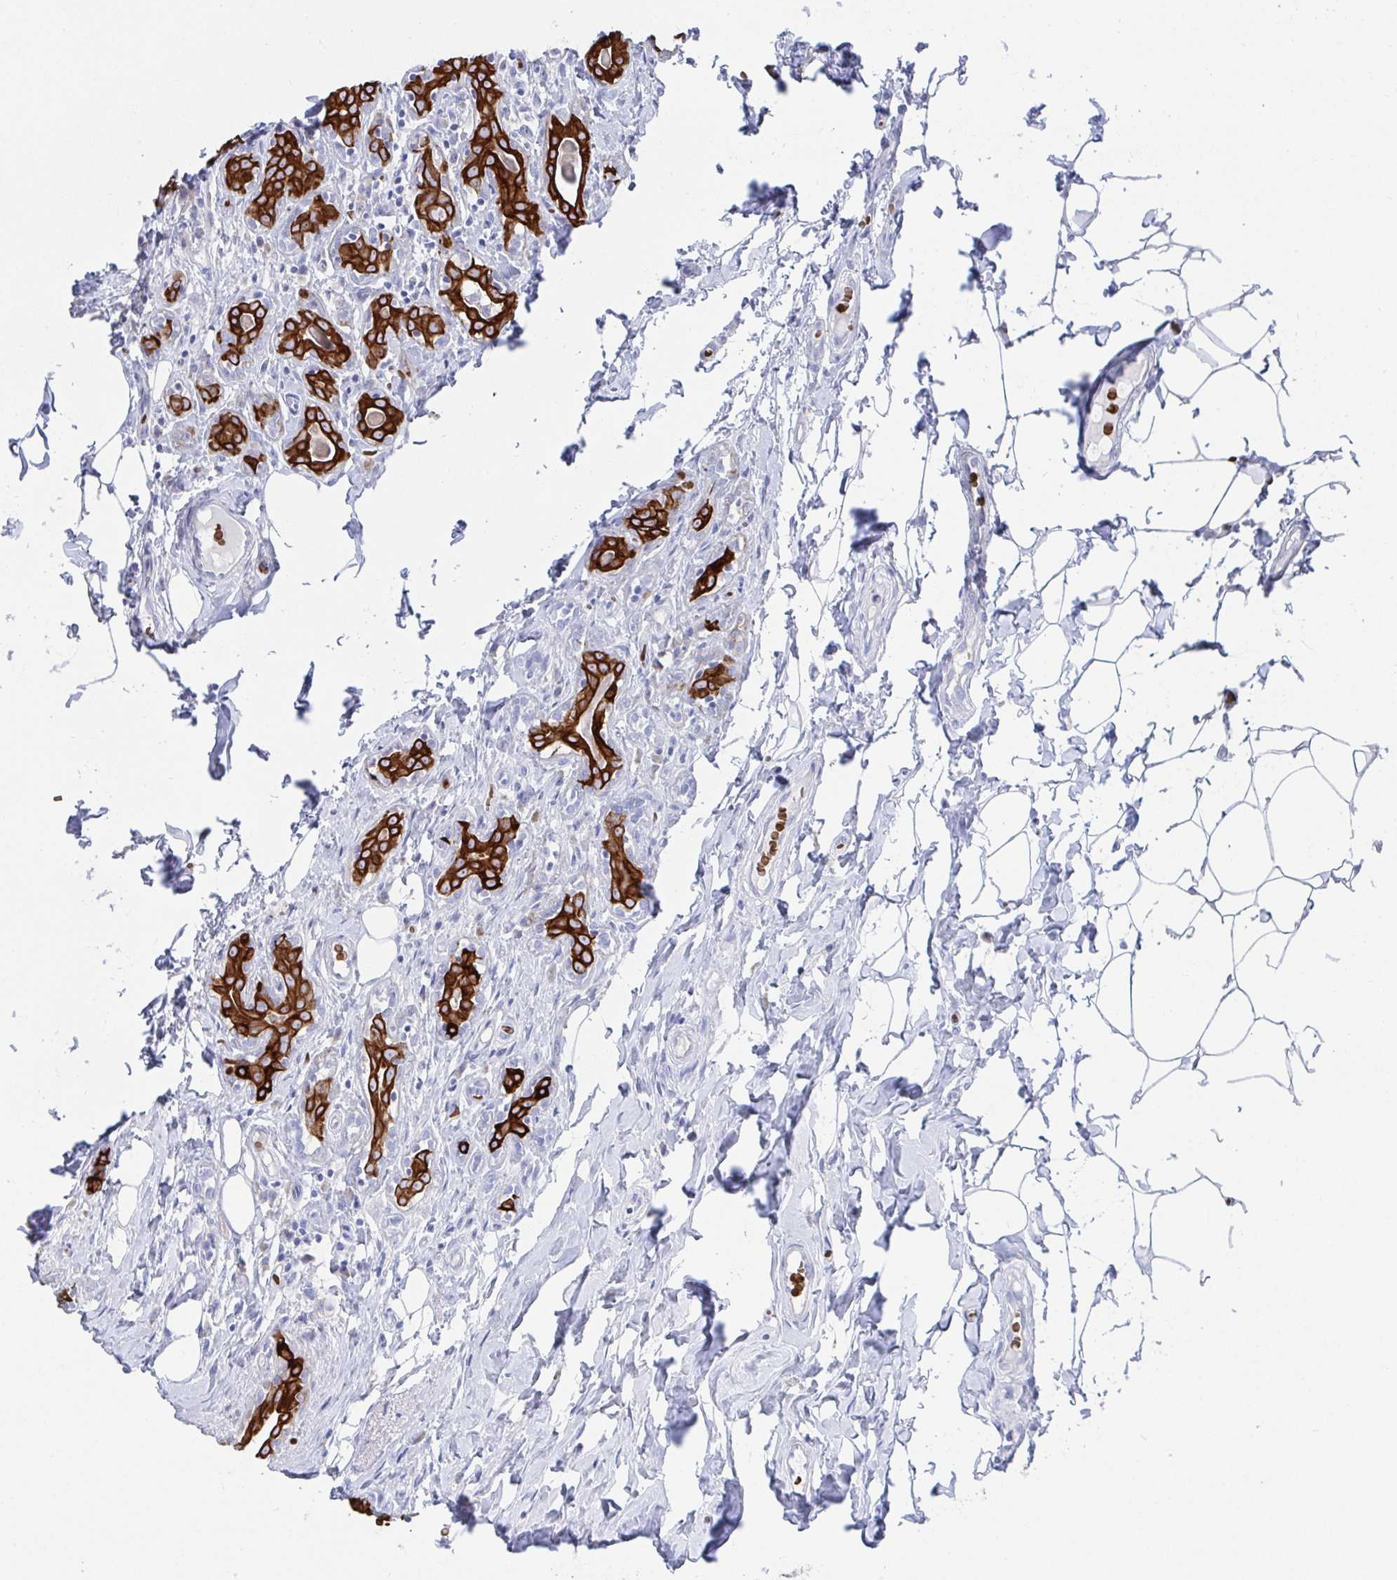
{"staining": {"intensity": "strong", "quantity": ">75%", "location": "cytoplasmic/membranous"}, "tissue": "breast cancer", "cell_type": "Tumor cells", "image_type": "cancer", "snomed": [{"axis": "morphology", "description": "Duct carcinoma"}, {"axis": "topography", "description": "Breast"}], "caption": "Immunohistochemical staining of breast cancer displays strong cytoplasmic/membranous protein expression in about >75% of tumor cells.", "gene": "CLDN8", "patient": {"sex": "female", "age": 43}}